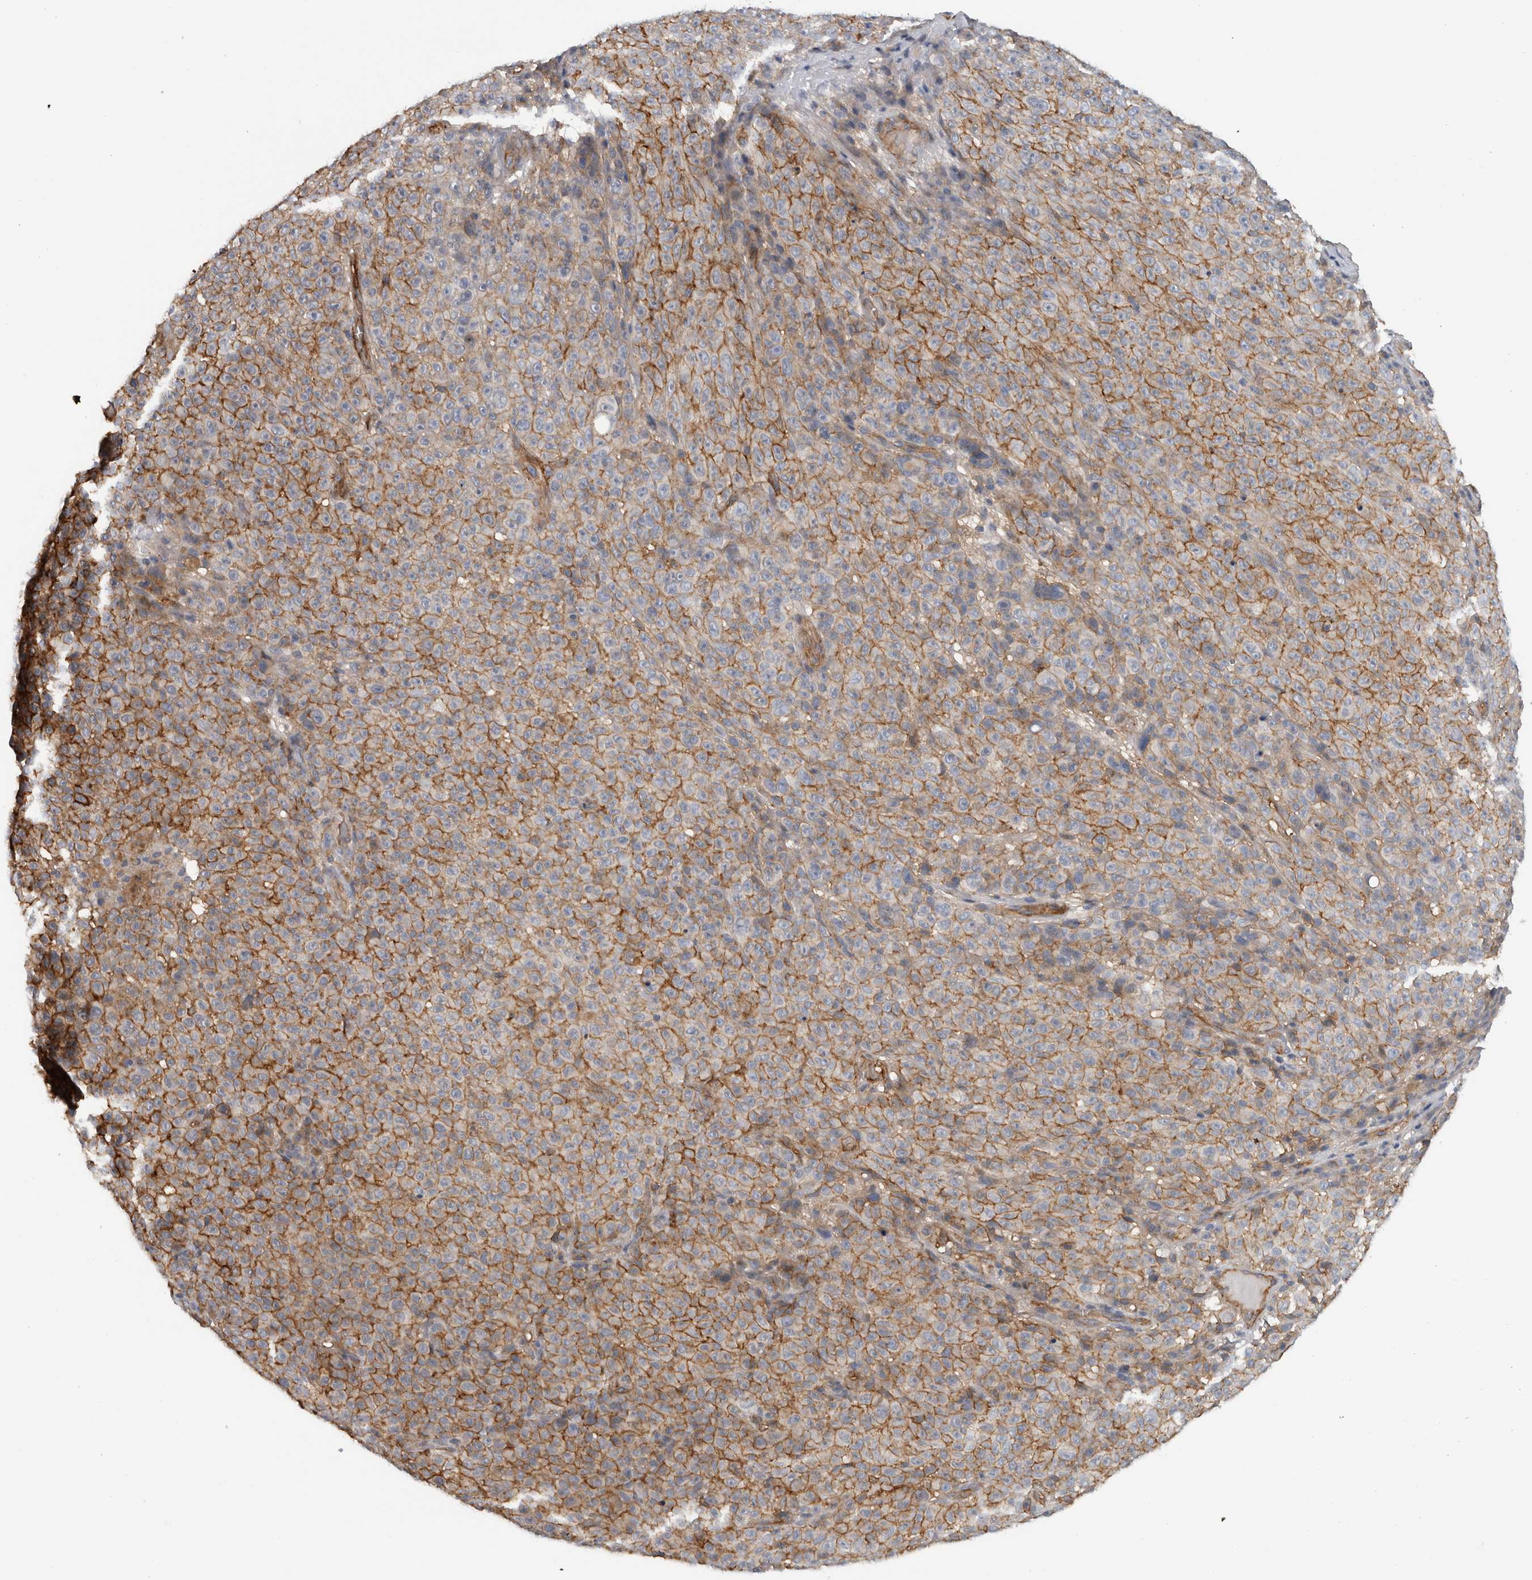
{"staining": {"intensity": "moderate", "quantity": ">75%", "location": "cytoplasmic/membranous"}, "tissue": "melanoma", "cell_type": "Tumor cells", "image_type": "cancer", "snomed": [{"axis": "morphology", "description": "Malignant melanoma, NOS"}, {"axis": "topography", "description": "Skin"}], "caption": "Malignant melanoma stained for a protein (brown) demonstrates moderate cytoplasmic/membranous positive positivity in approximately >75% of tumor cells.", "gene": "CD59", "patient": {"sex": "female", "age": 82}}